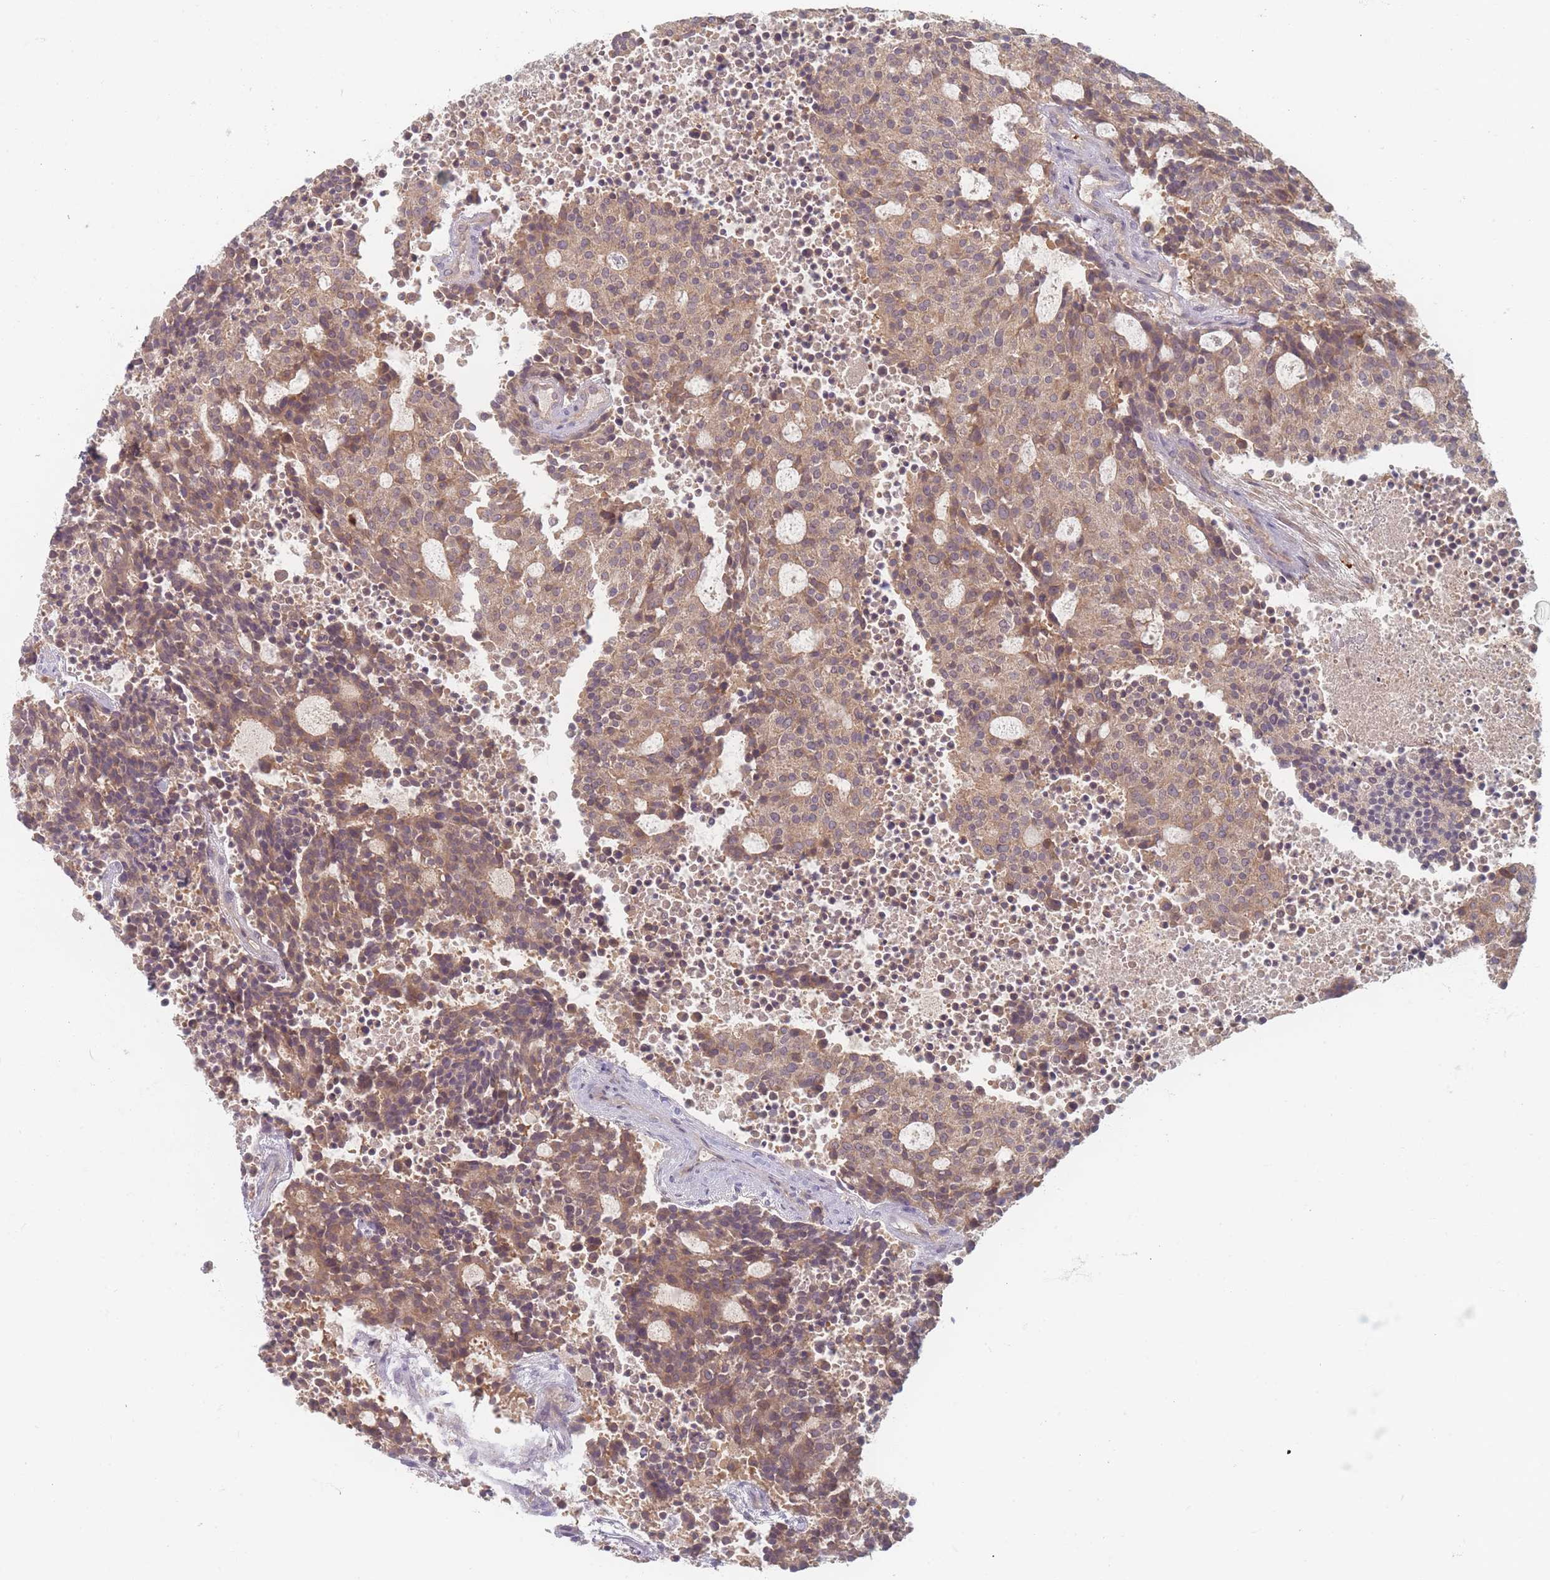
{"staining": {"intensity": "moderate", "quantity": ">75%", "location": "cytoplasmic/membranous"}, "tissue": "carcinoid", "cell_type": "Tumor cells", "image_type": "cancer", "snomed": [{"axis": "morphology", "description": "Carcinoid, malignant, NOS"}, {"axis": "topography", "description": "Pancreas"}], "caption": "Immunohistochemistry (IHC) of carcinoid shows medium levels of moderate cytoplasmic/membranous positivity in about >75% of tumor cells.", "gene": "SLC35F3", "patient": {"sex": "female", "age": 54}}